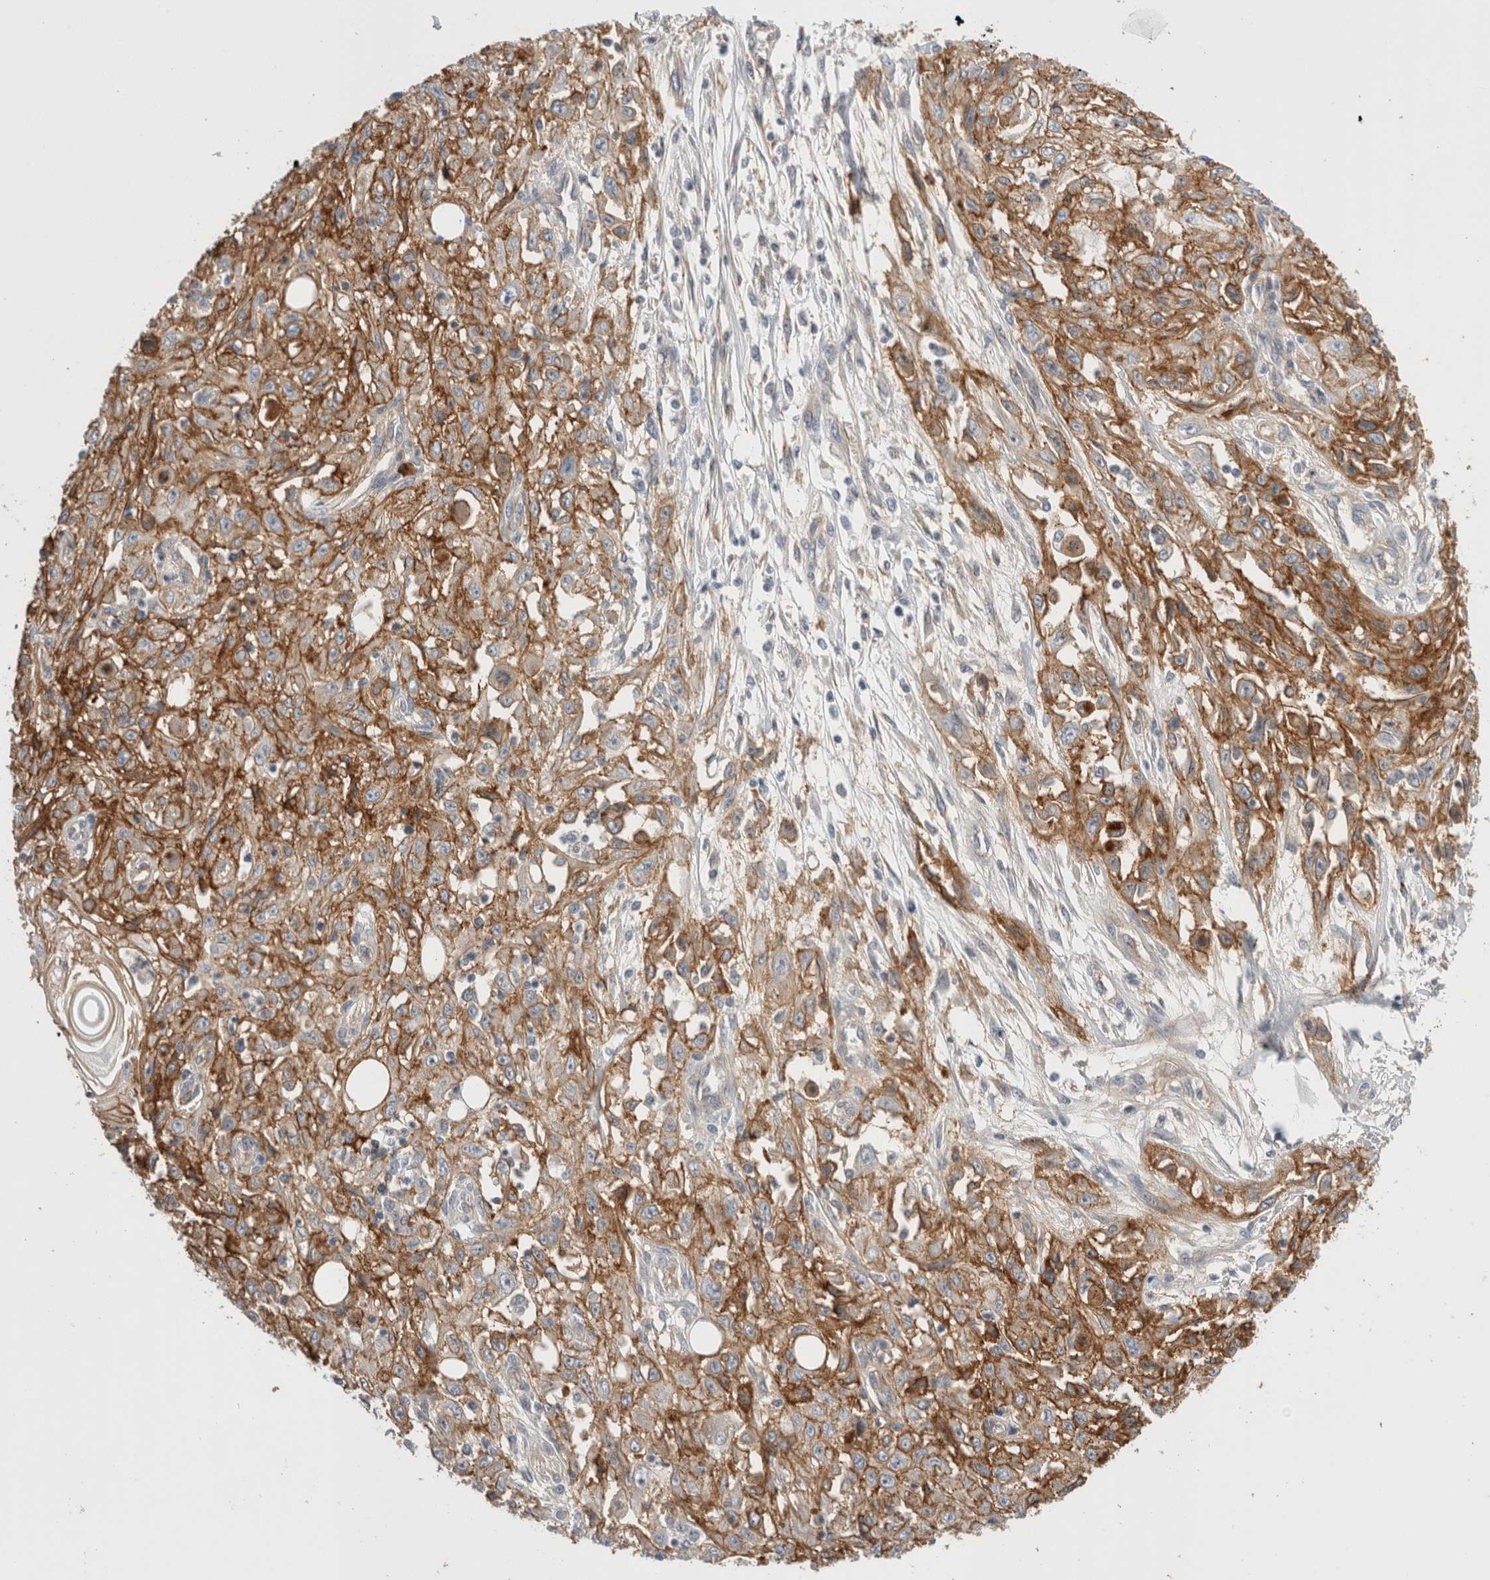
{"staining": {"intensity": "moderate", "quantity": ">75%", "location": "cytoplasmic/membranous"}, "tissue": "skin cancer", "cell_type": "Tumor cells", "image_type": "cancer", "snomed": [{"axis": "morphology", "description": "Squamous cell carcinoma, NOS"}, {"axis": "morphology", "description": "Squamous cell carcinoma, metastatic, NOS"}, {"axis": "topography", "description": "Skin"}, {"axis": "topography", "description": "Lymph node"}], "caption": "Skin cancer (metastatic squamous cell carcinoma) stained for a protein shows moderate cytoplasmic/membranous positivity in tumor cells. (DAB (3,3'-diaminobenzidine) IHC with brightfield microscopy, high magnification).", "gene": "VANGL1", "patient": {"sex": "male", "age": 75}}